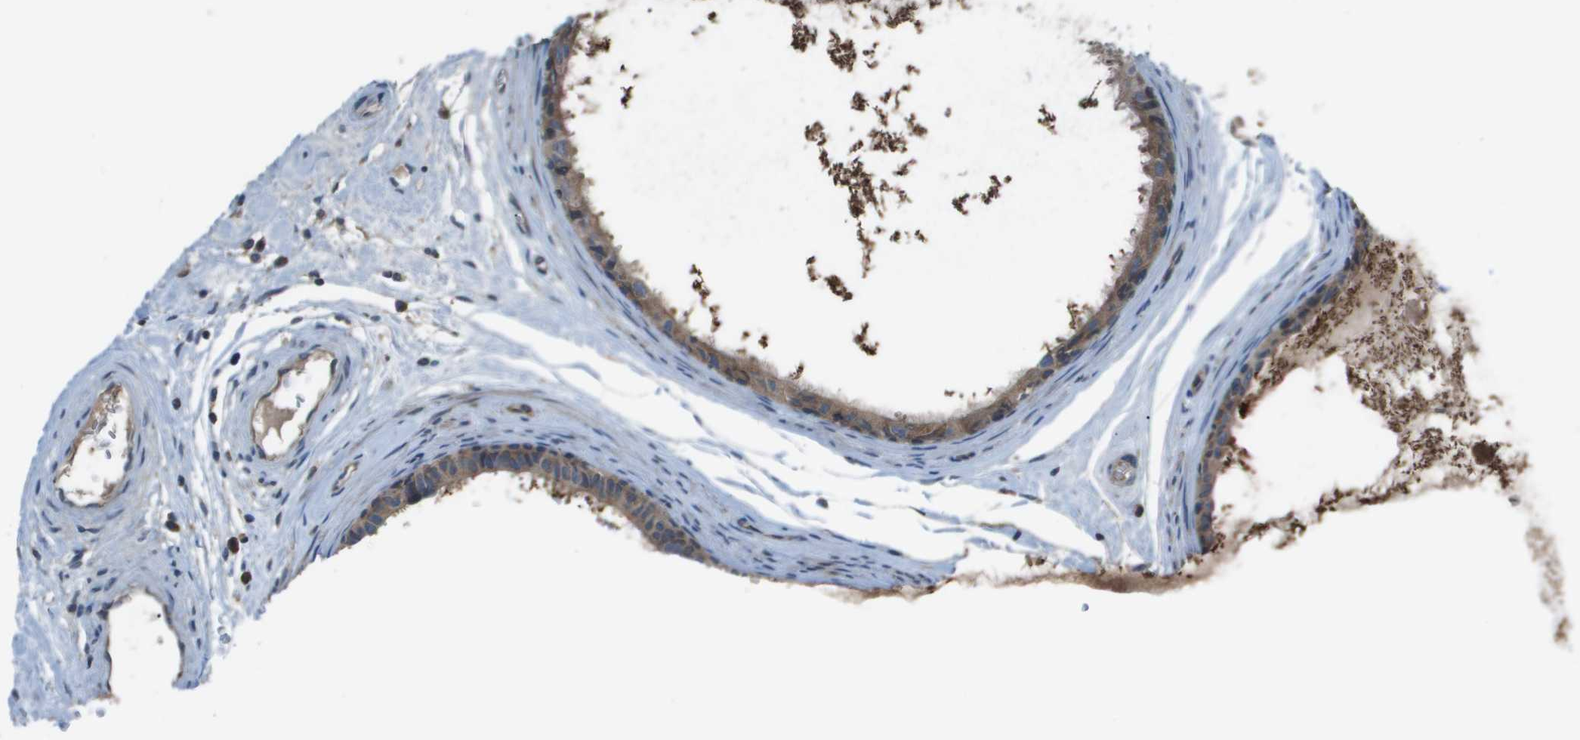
{"staining": {"intensity": "moderate", "quantity": ">75%", "location": "cytoplasmic/membranous"}, "tissue": "epididymis", "cell_type": "Glandular cells", "image_type": "normal", "snomed": [{"axis": "morphology", "description": "Normal tissue, NOS"}, {"axis": "morphology", "description": "Inflammation, NOS"}, {"axis": "topography", "description": "Epididymis"}], "caption": "Immunohistochemistry (IHC) histopathology image of benign epididymis: human epididymis stained using IHC shows medium levels of moderate protein expression localized specifically in the cytoplasmic/membranous of glandular cells, appearing as a cytoplasmic/membranous brown color.", "gene": "EIF3B", "patient": {"sex": "male", "age": 85}}